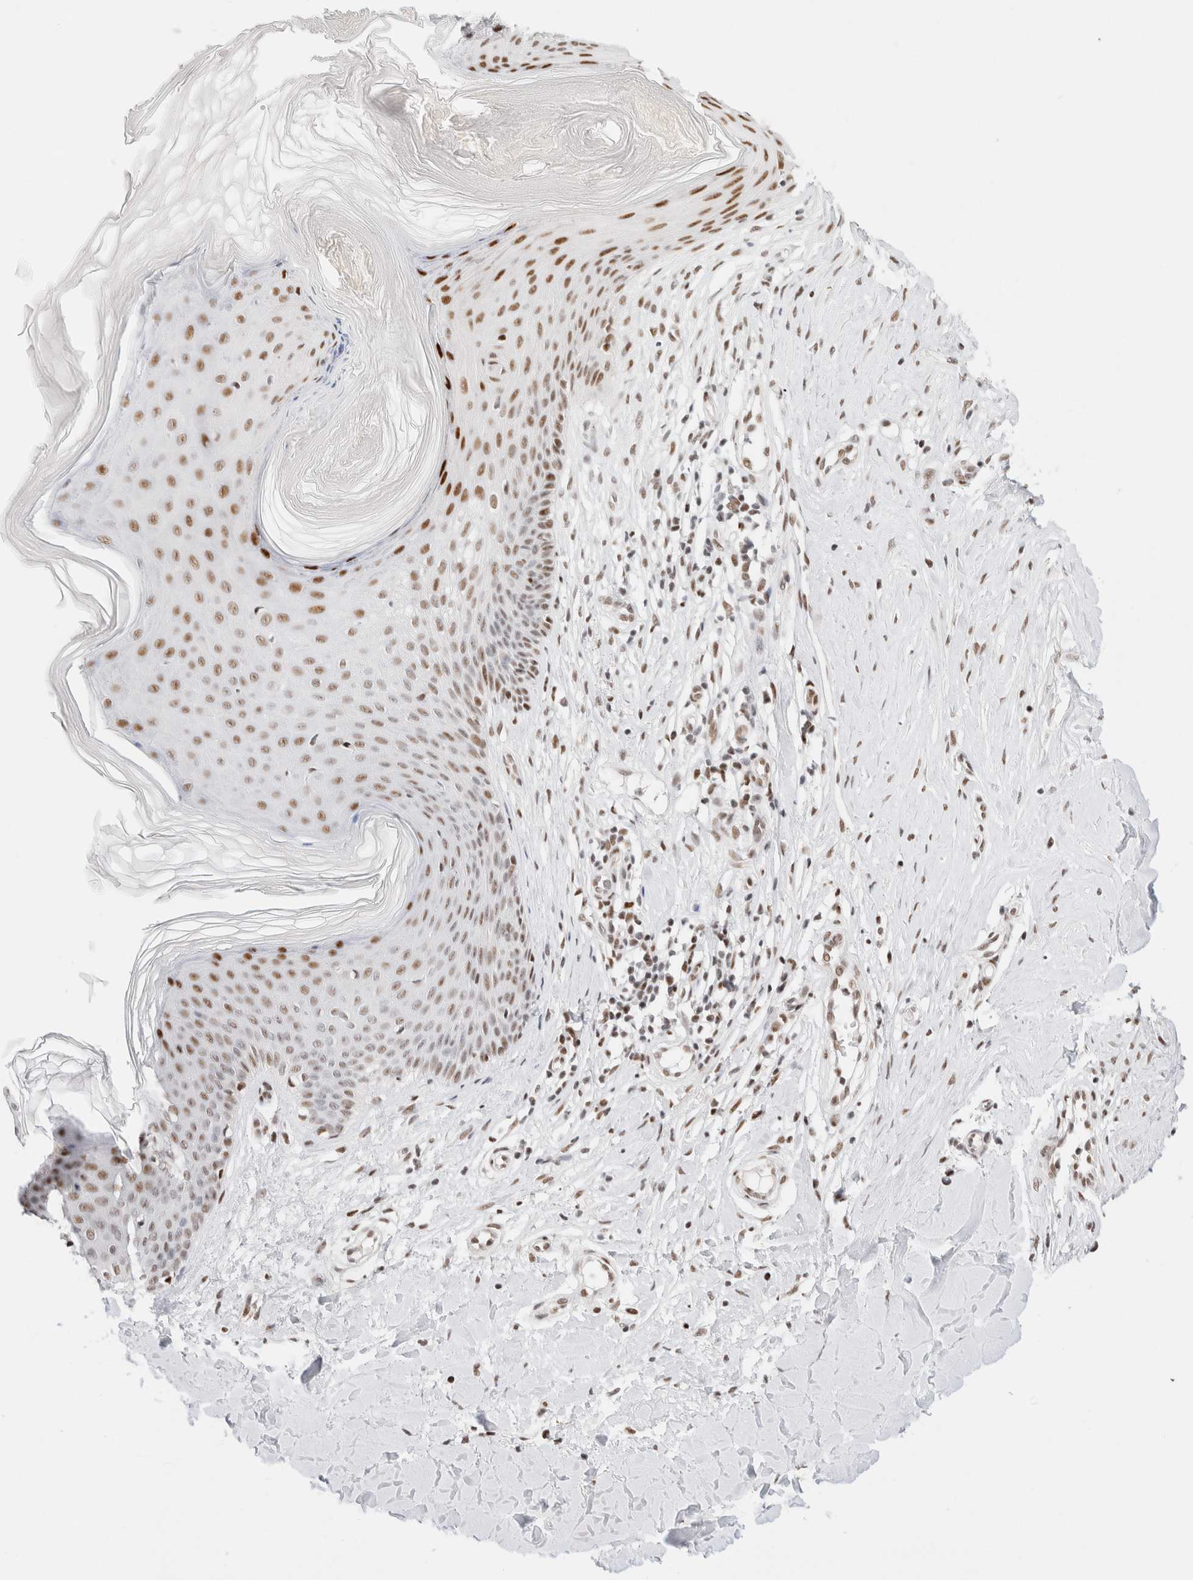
{"staining": {"intensity": "moderate", "quantity": ">75%", "location": "nuclear"}, "tissue": "skin", "cell_type": "Fibroblasts", "image_type": "normal", "snomed": [{"axis": "morphology", "description": "Normal tissue, NOS"}, {"axis": "topography", "description": "Skin"}], "caption": "Moderate nuclear expression for a protein is present in approximately >75% of fibroblasts of unremarkable skin using IHC.", "gene": "ZNF282", "patient": {"sex": "male", "age": 41}}